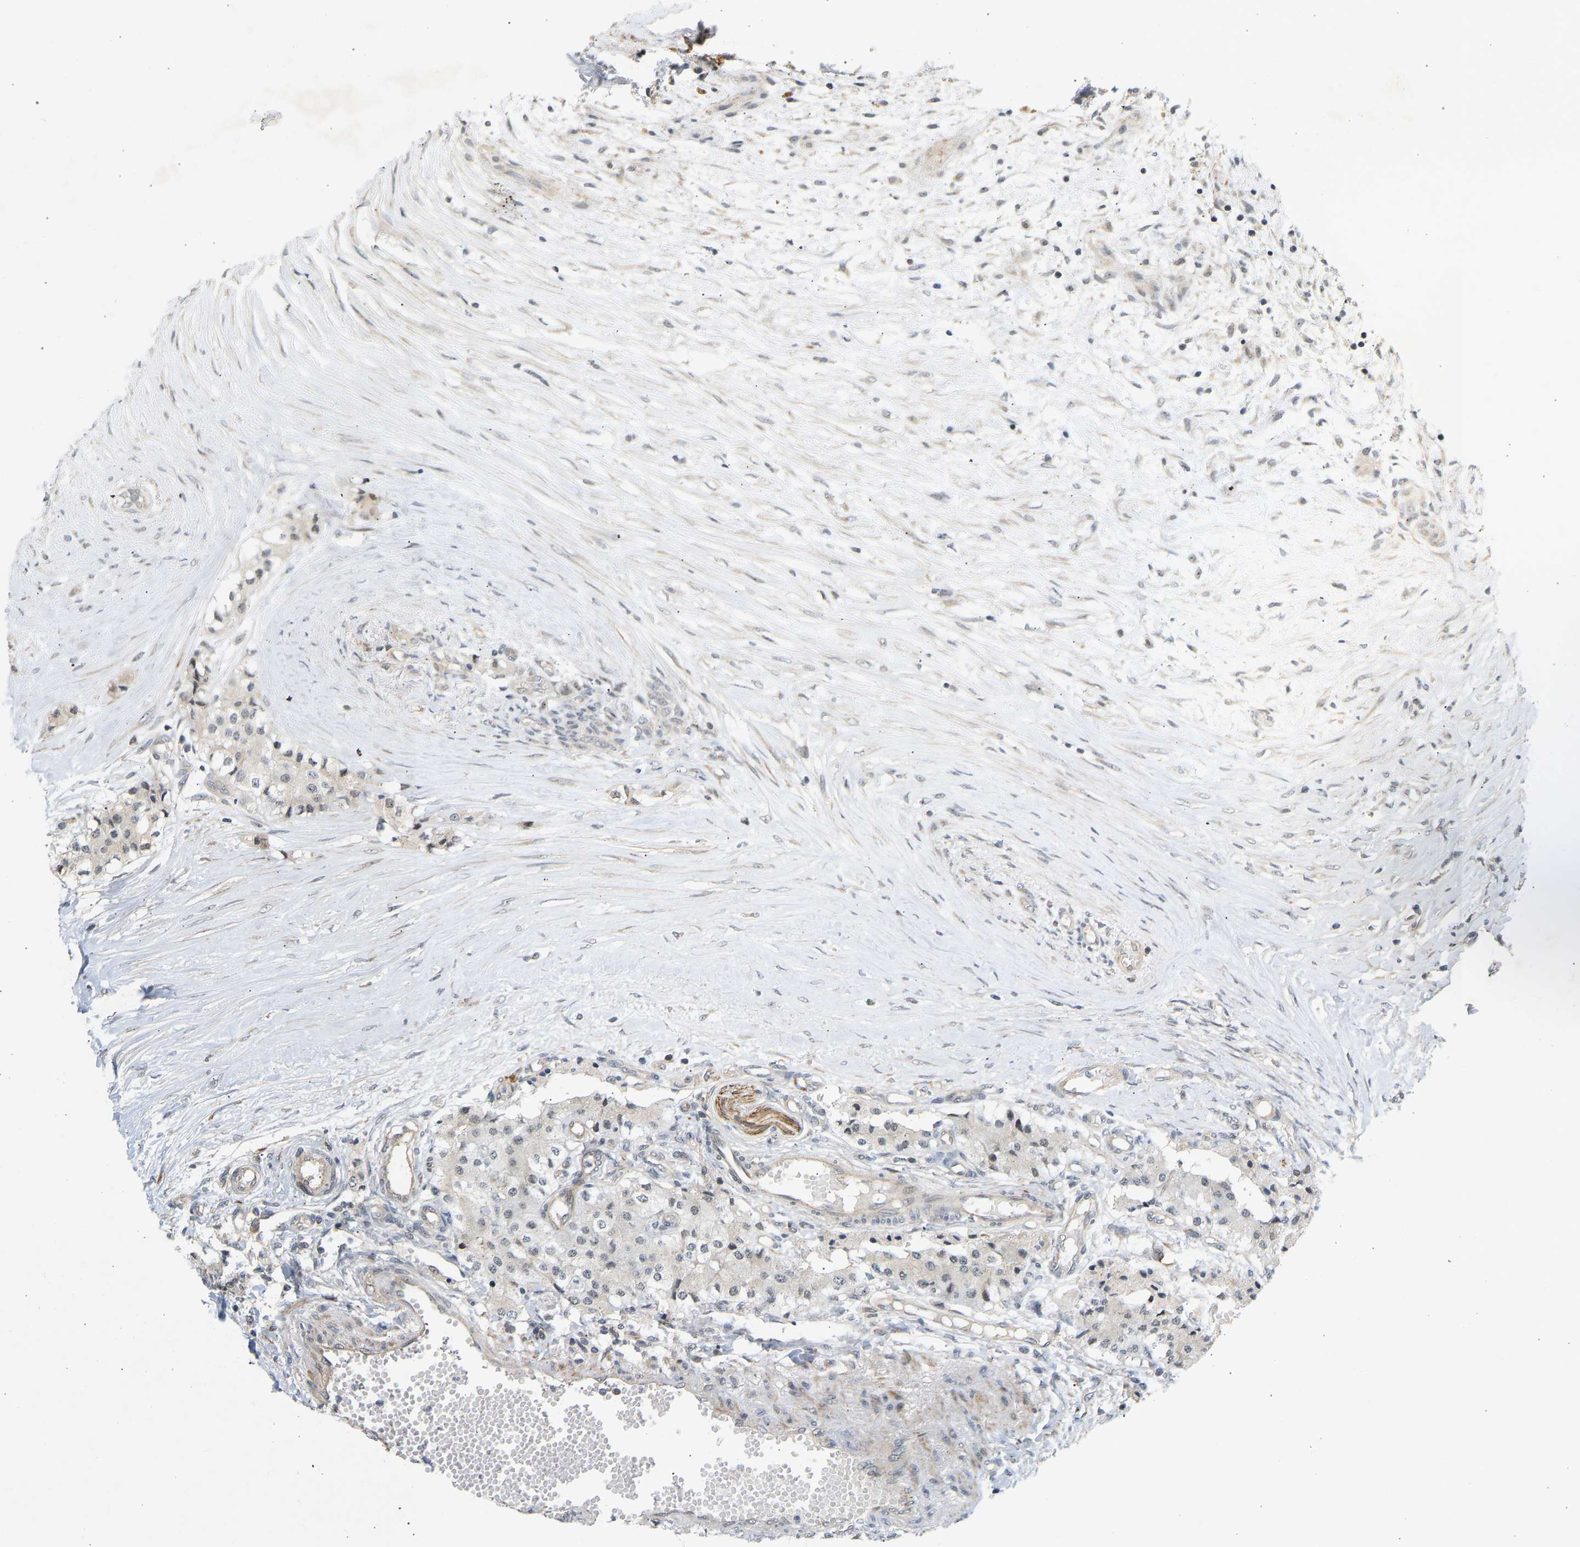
{"staining": {"intensity": "negative", "quantity": "none", "location": "none"}, "tissue": "carcinoid", "cell_type": "Tumor cells", "image_type": "cancer", "snomed": [{"axis": "morphology", "description": "Carcinoid, malignant, NOS"}, {"axis": "topography", "description": "Colon"}], "caption": "Immunohistochemistry histopathology image of human carcinoid (malignant) stained for a protein (brown), which displays no staining in tumor cells.", "gene": "BAG1", "patient": {"sex": "female", "age": 52}}